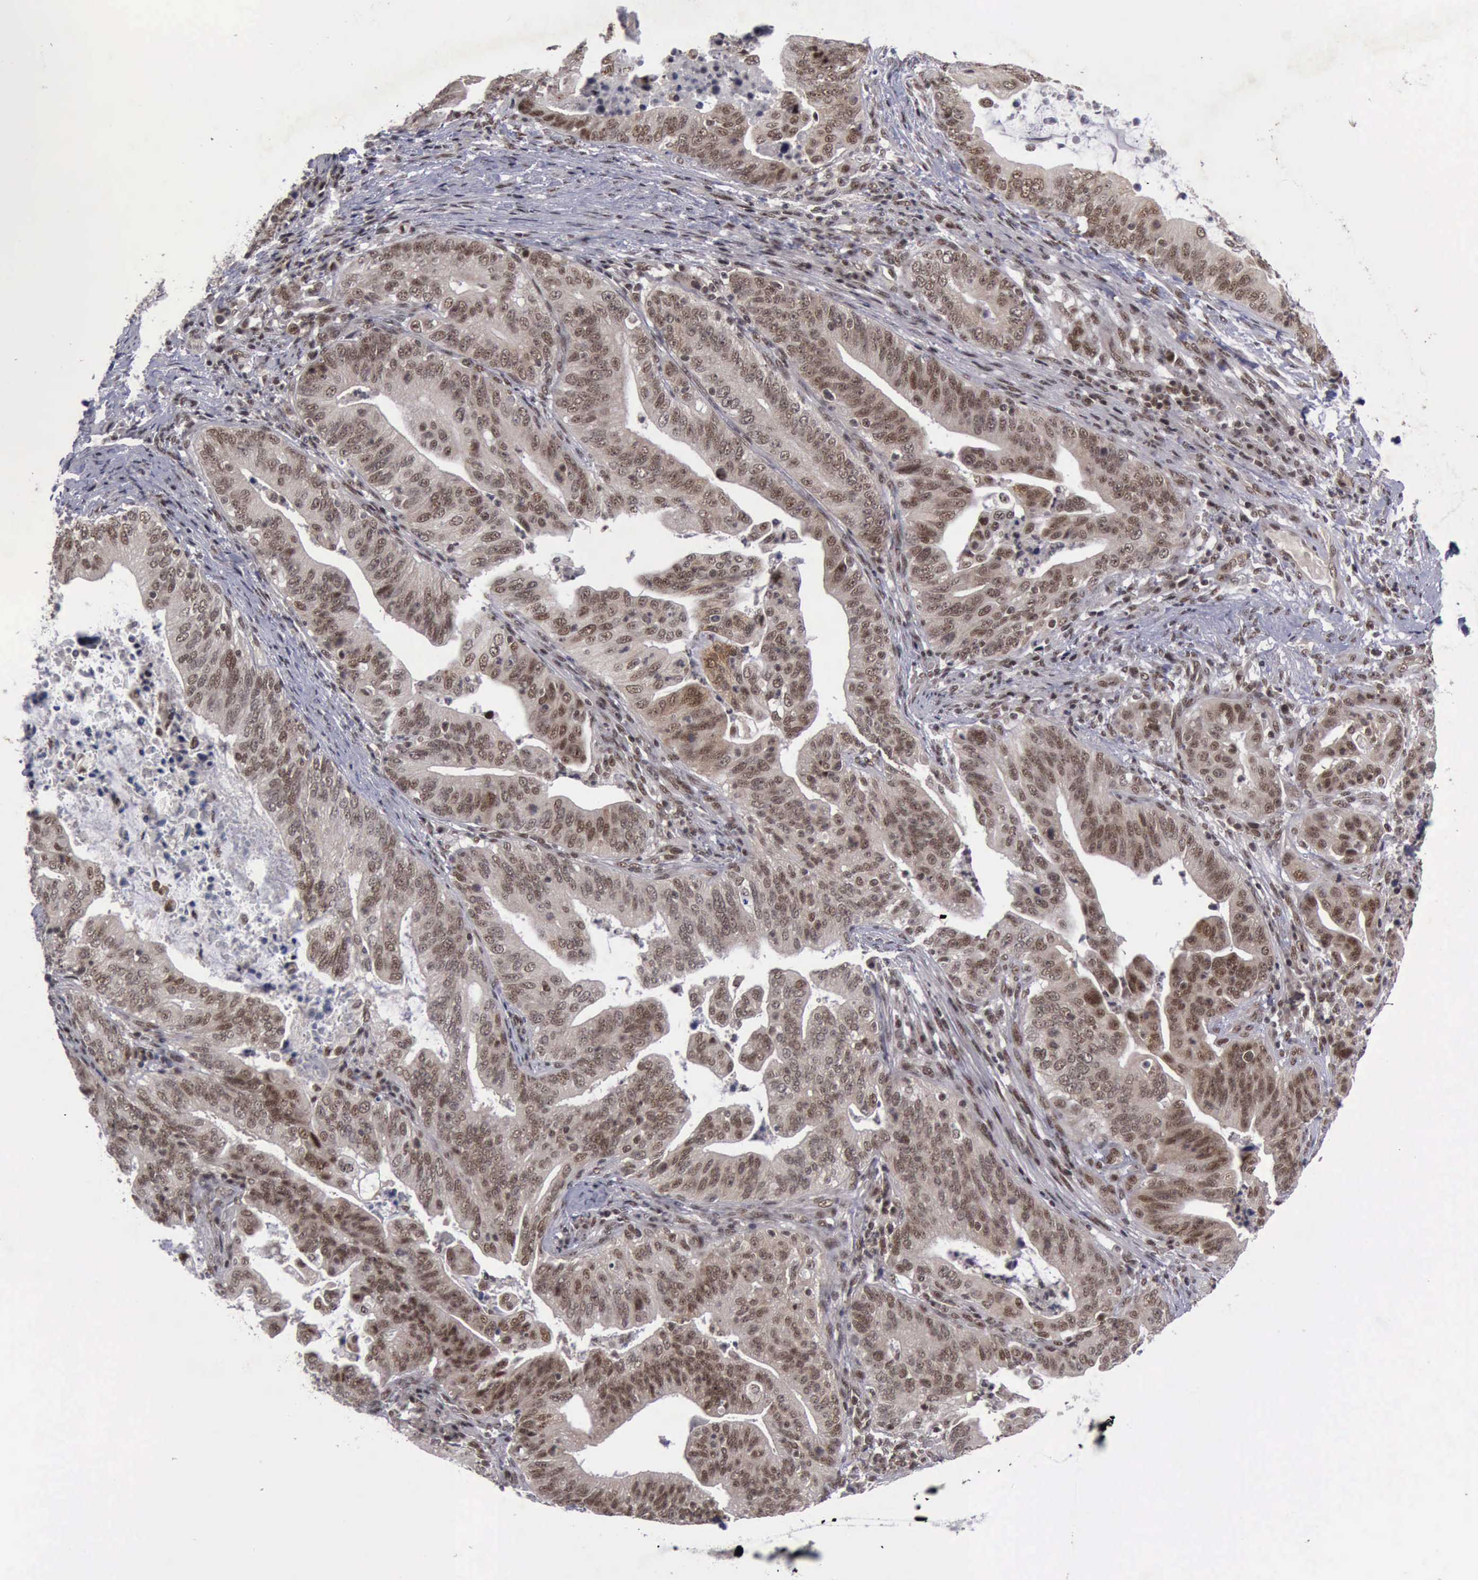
{"staining": {"intensity": "moderate", "quantity": ">75%", "location": "cytoplasmic/membranous,nuclear"}, "tissue": "stomach cancer", "cell_type": "Tumor cells", "image_type": "cancer", "snomed": [{"axis": "morphology", "description": "Adenocarcinoma, NOS"}, {"axis": "topography", "description": "Stomach, upper"}], "caption": "Protein staining of stomach cancer tissue shows moderate cytoplasmic/membranous and nuclear staining in approximately >75% of tumor cells.", "gene": "ATM", "patient": {"sex": "female", "age": 50}}